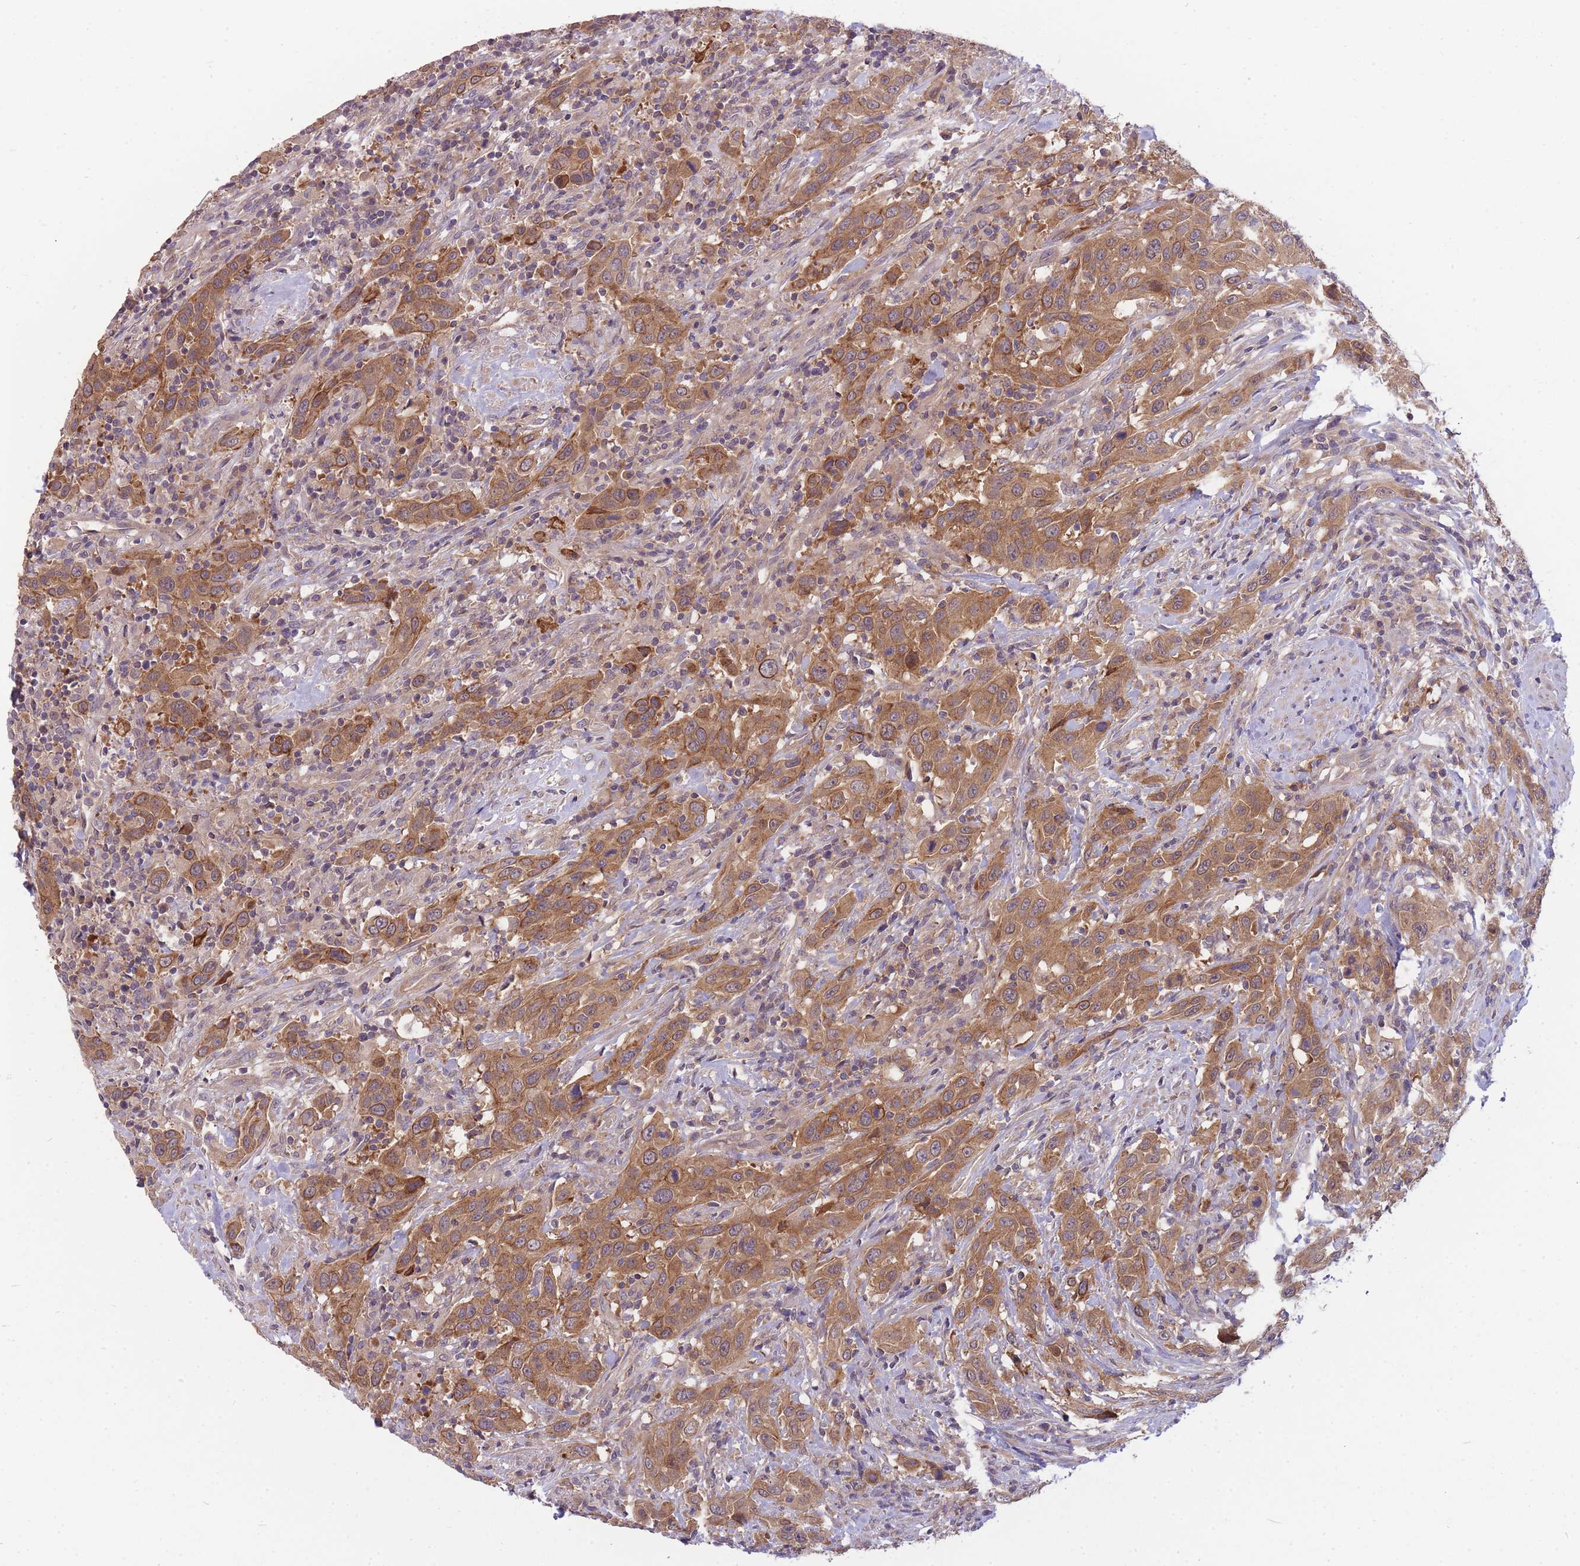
{"staining": {"intensity": "moderate", "quantity": ">75%", "location": "cytoplasmic/membranous"}, "tissue": "urothelial cancer", "cell_type": "Tumor cells", "image_type": "cancer", "snomed": [{"axis": "morphology", "description": "Urothelial carcinoma, High grade"}, {"axis": "topography", "description": "Urinary bladder"}], "caption": "IHC of urothelial cancer demonstrates medium levels of moderate cytoplasmic/membranous positivity in approximately >75% of tumor cells.", "gene": "PFDN6", "patient": {"sex": "male", "age": 61}}